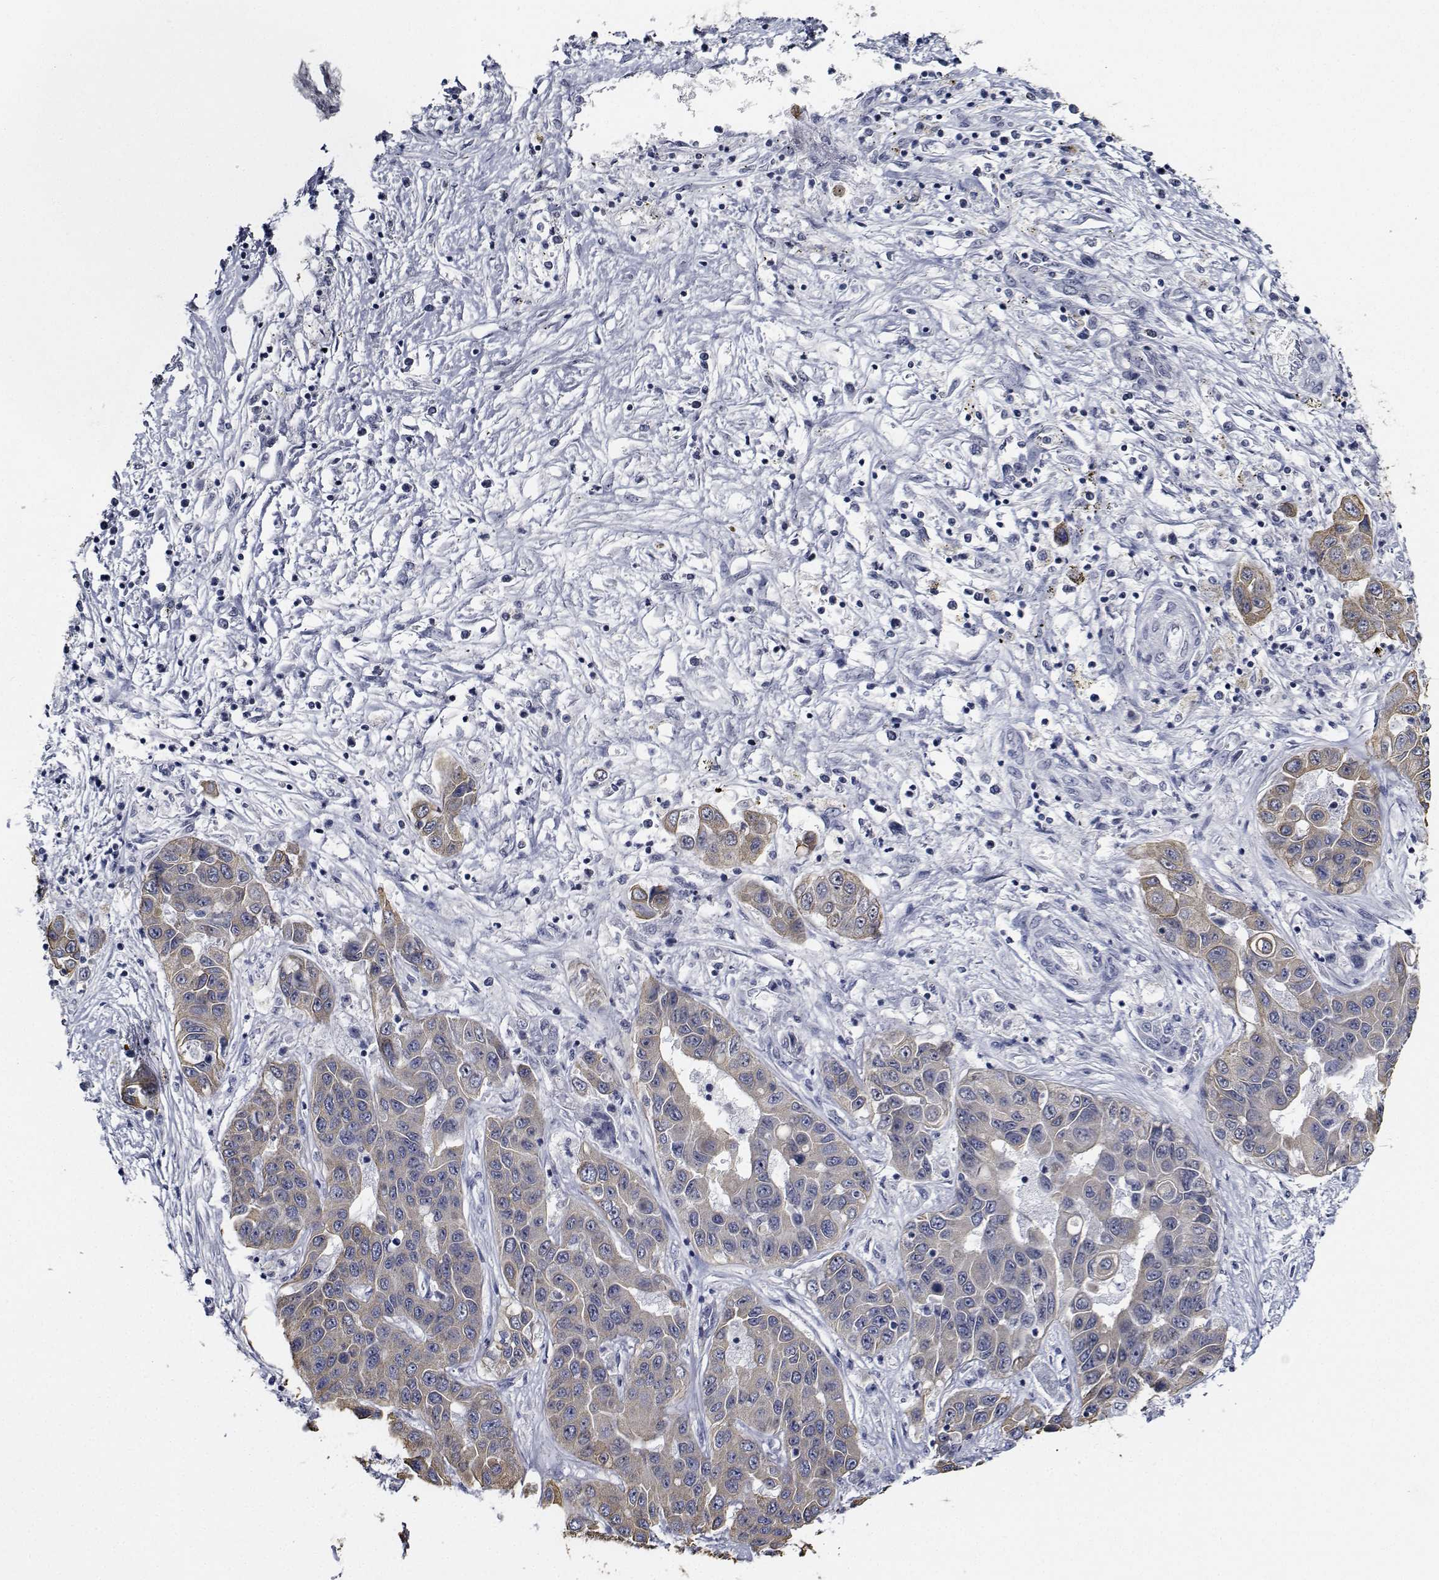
{"staining": {"intensity": "weak", "quantity": "<25%", "location": "cytoplasmic/membranous"}, "tissue": "liver cancer", "cell_type": "Tumor cells", "image_type": "cancer", "snomed": [{"axis": "morphology", "description": "Cholangiocarcinoma"}, {"axis": "topography", "description": "Liver"}], "caption": "Tumor cells are negative for protein expression in human liver cancer.", "gene": "NVL", "patient": {"sex": "female", "age": 52}}